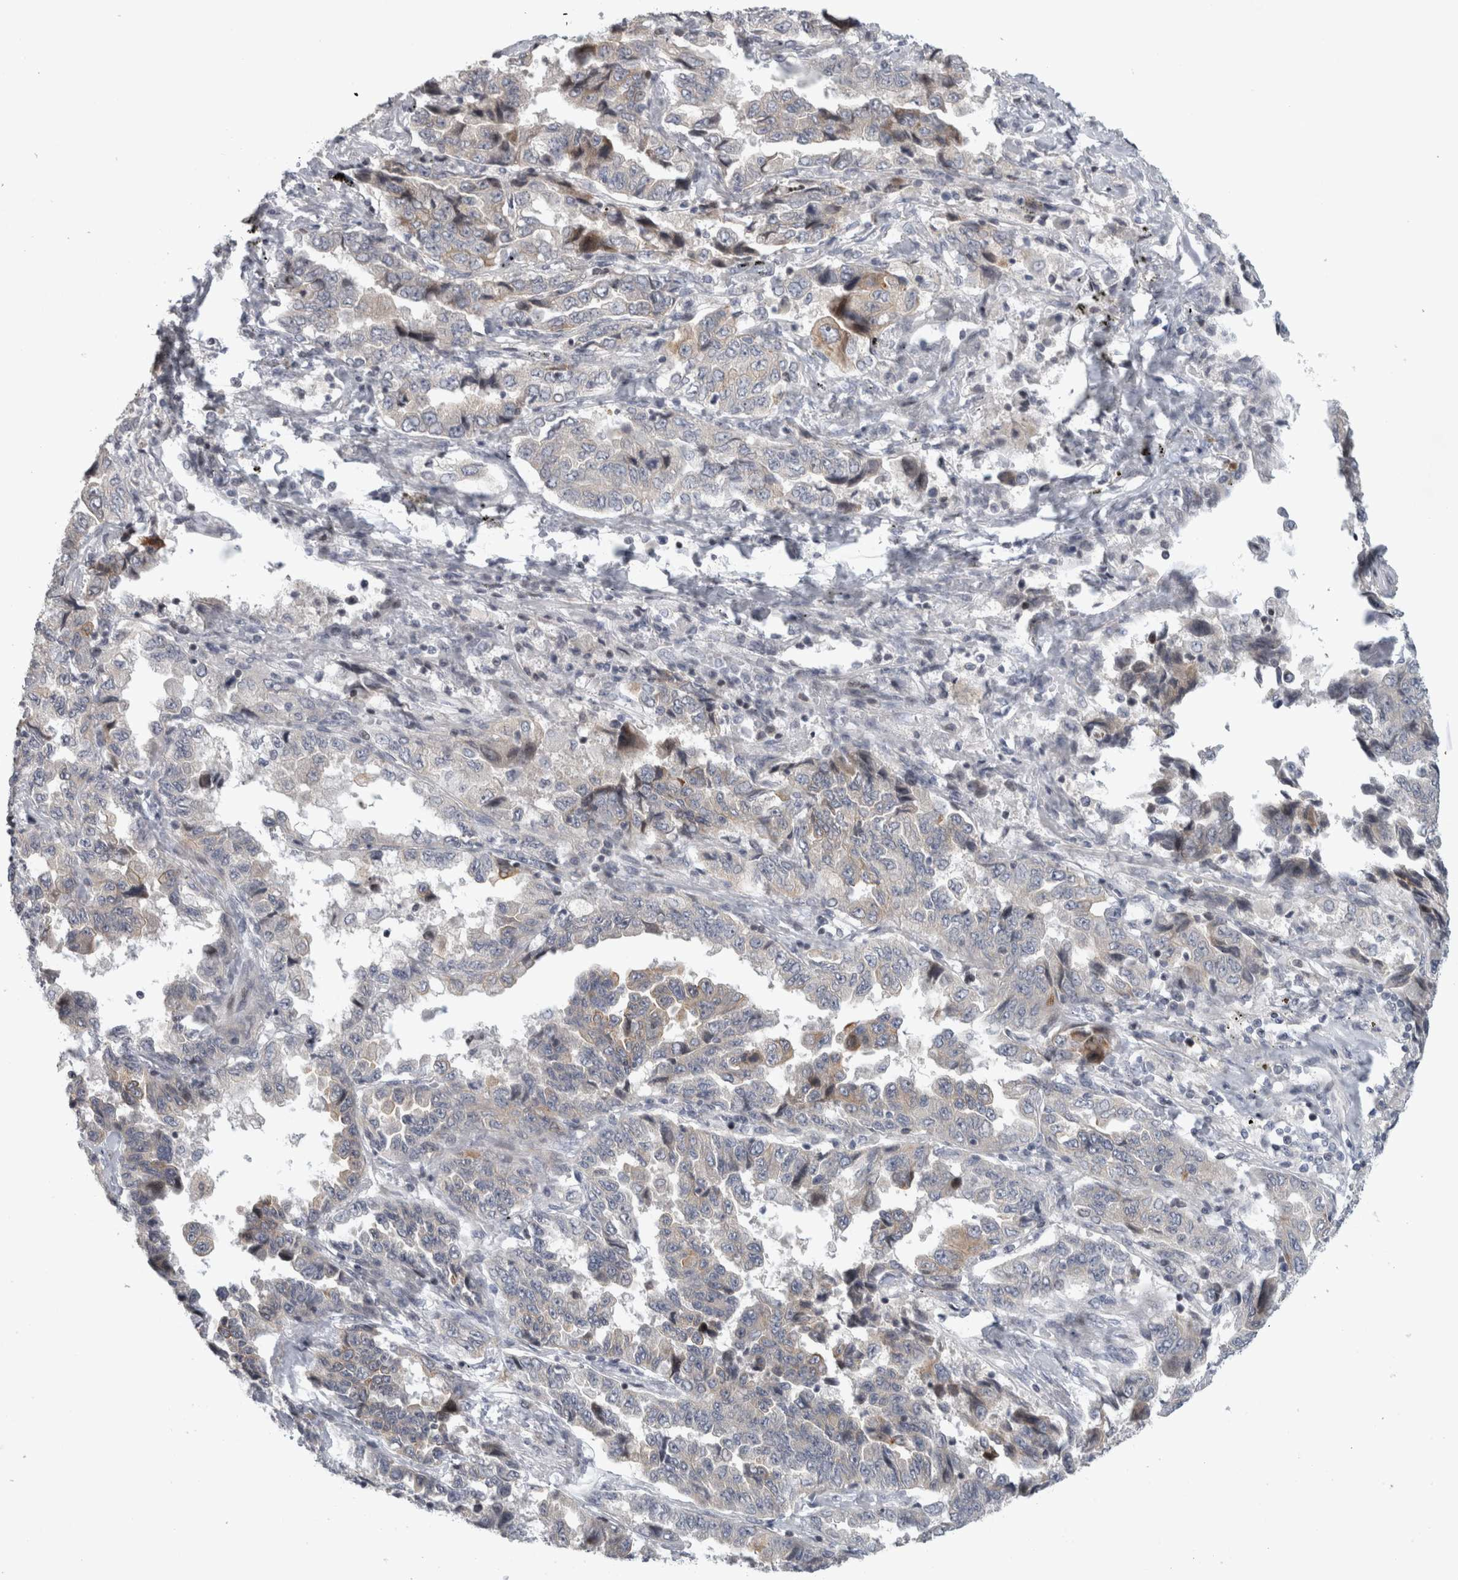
{"staining": {"intensity": "weak", "quantity": "<25%", "location": "cytoplasmic/membranous"}, "tissue": "lung cancer", "cell_type": "Tumor cells", "image_type": "cancer", "snomed": [{"axis": "morphology", "description": "Adenocarcinoma, NOS"}, {"axis": "topography", "description": "Lung"}], "caption": "Tumor cells show no significant staining in adenocarcinoma (lung).", "gene": "UTP25", "patient": {"sex": "female", "age": 51}}